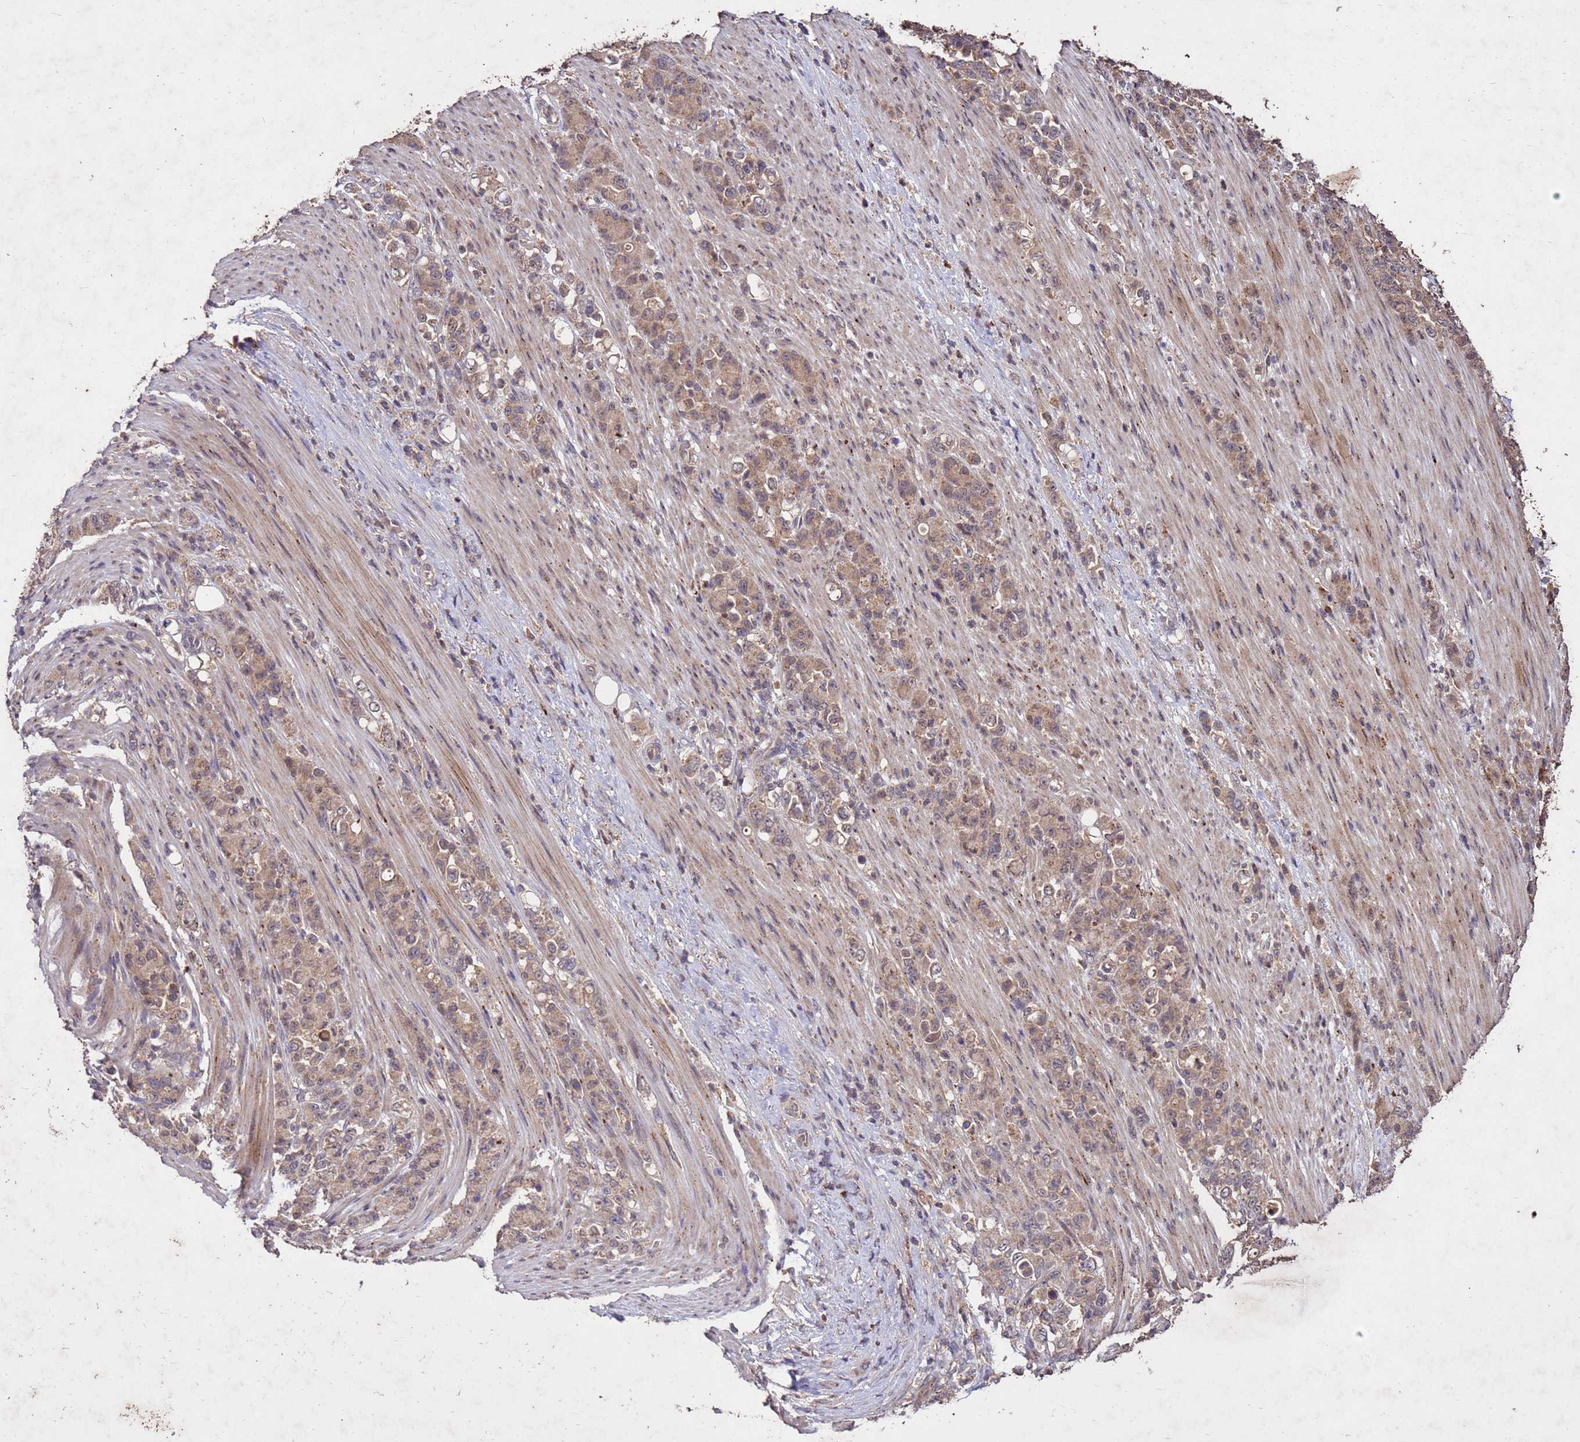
{"staining": {"intensity": "weak", "quantity": ">75%", "location": "cytoplasmic/membranous"}, "tissue": "stomach cancer", "cell_type": "Tumor cells", "image_type": "cancer", "snomed": [{"axis": "morphology", "description": "Normal tissue, NOS"}, {"axis": "morphology", "description": "Adenocarcinoma, NOS"}, {"axis": "topography", "description": "Stomach"}], "caption": "Weak cytoplasmic/membranous positivity is identified in approximately >75% of tumor cells in stomach cancer (adenocarcinoma).", "gene": "TOR4A", "patient": {"sex": "female", "age": 79}}